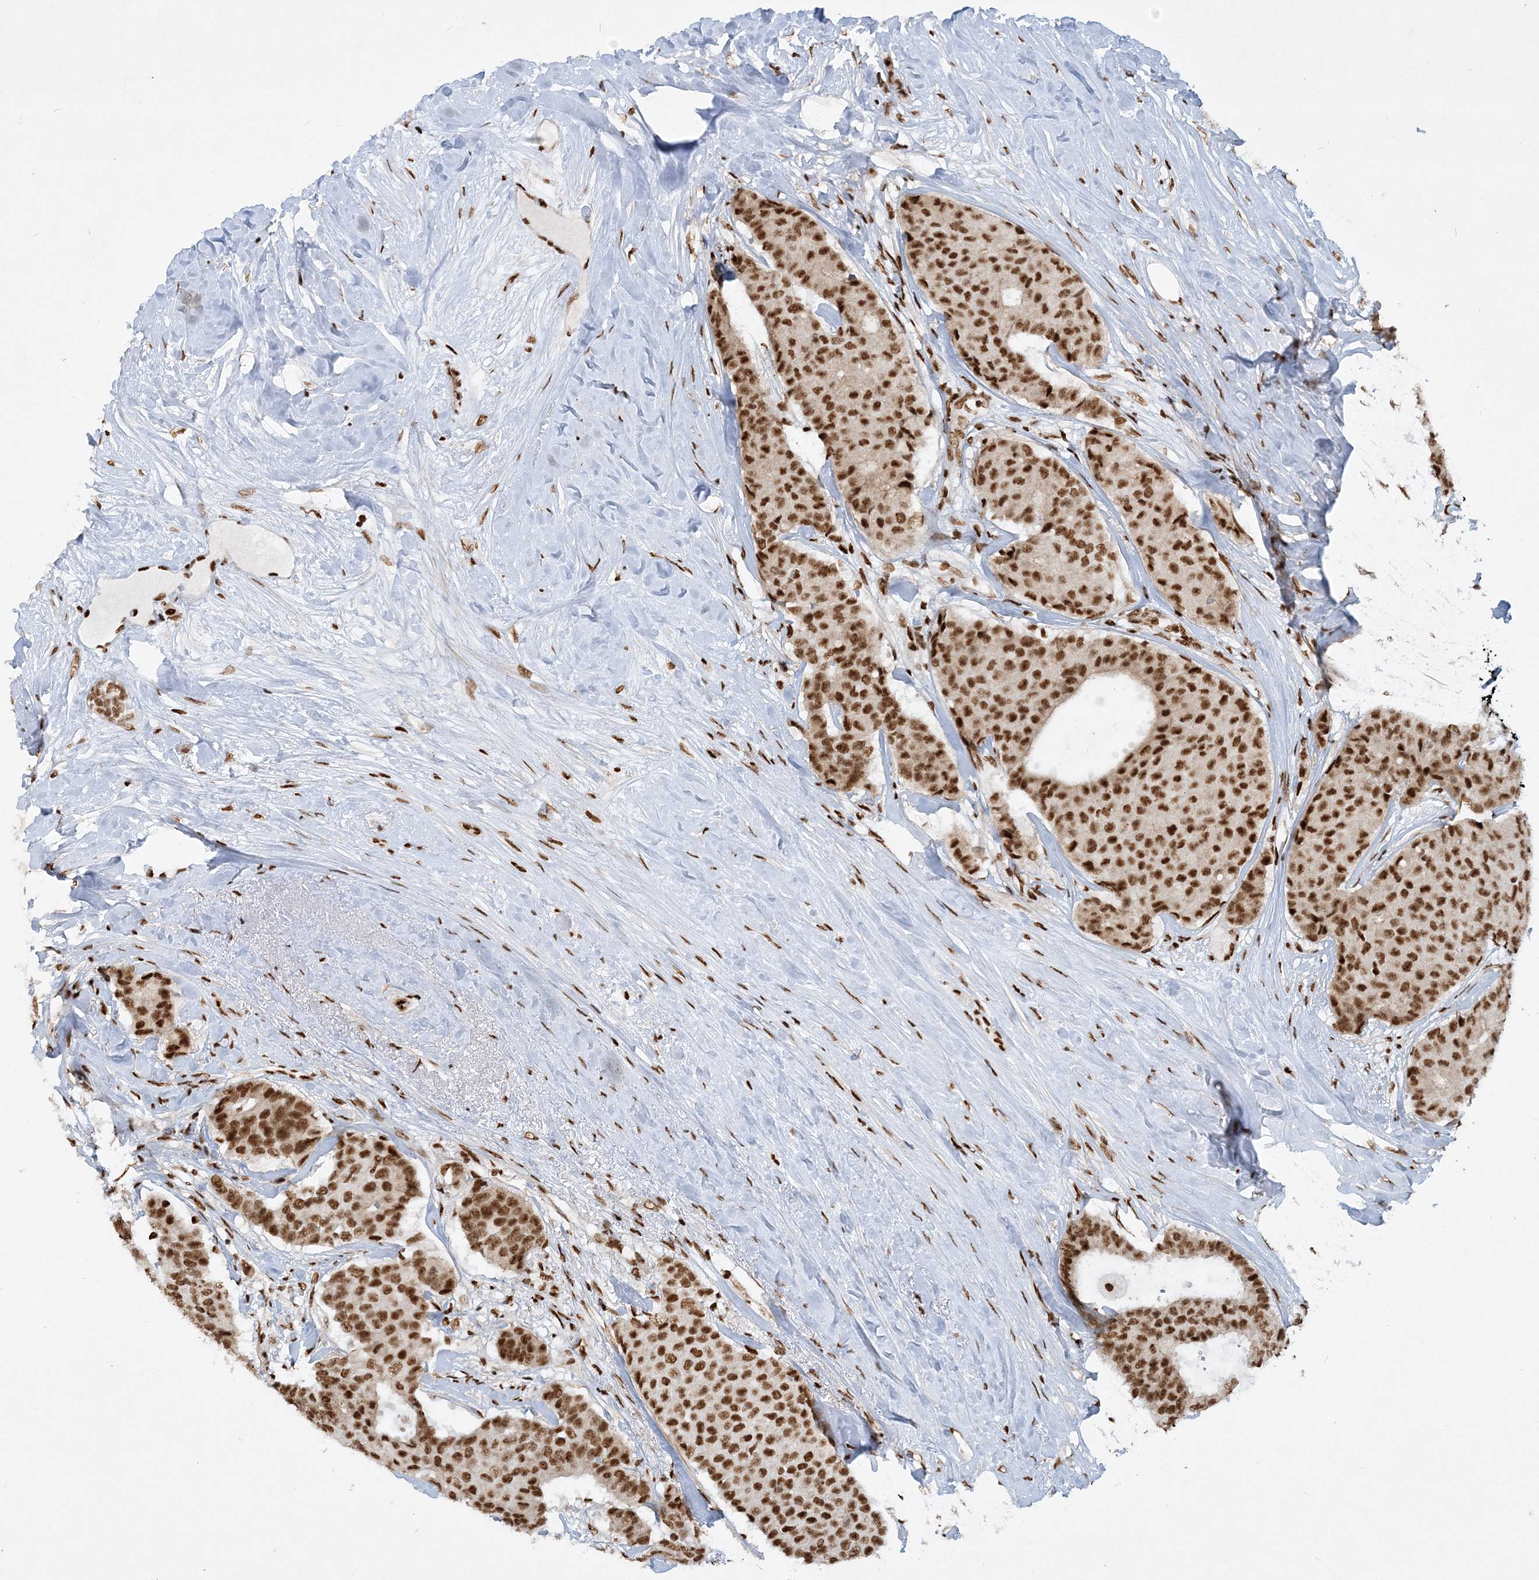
{"staining": {"intensity": "strong", "quantity": ">75%", "location": "nuclear"}, "tissue": "breast cancer", "cell_type": "Tumor cells", "image_type": "cancer", "snomed": [{"axis": "morphology", "description": "Duct carcinoma"}, {"axis": "topography", "description": "Breast"}], "caption": "The photomicrograph displays a brown stain indicating the presence of a protein in the nuclear of tumor cells in breast intraductal carcinoma.", "gene": "DELE1", "patient": {"sex": "female", "age": 75}}